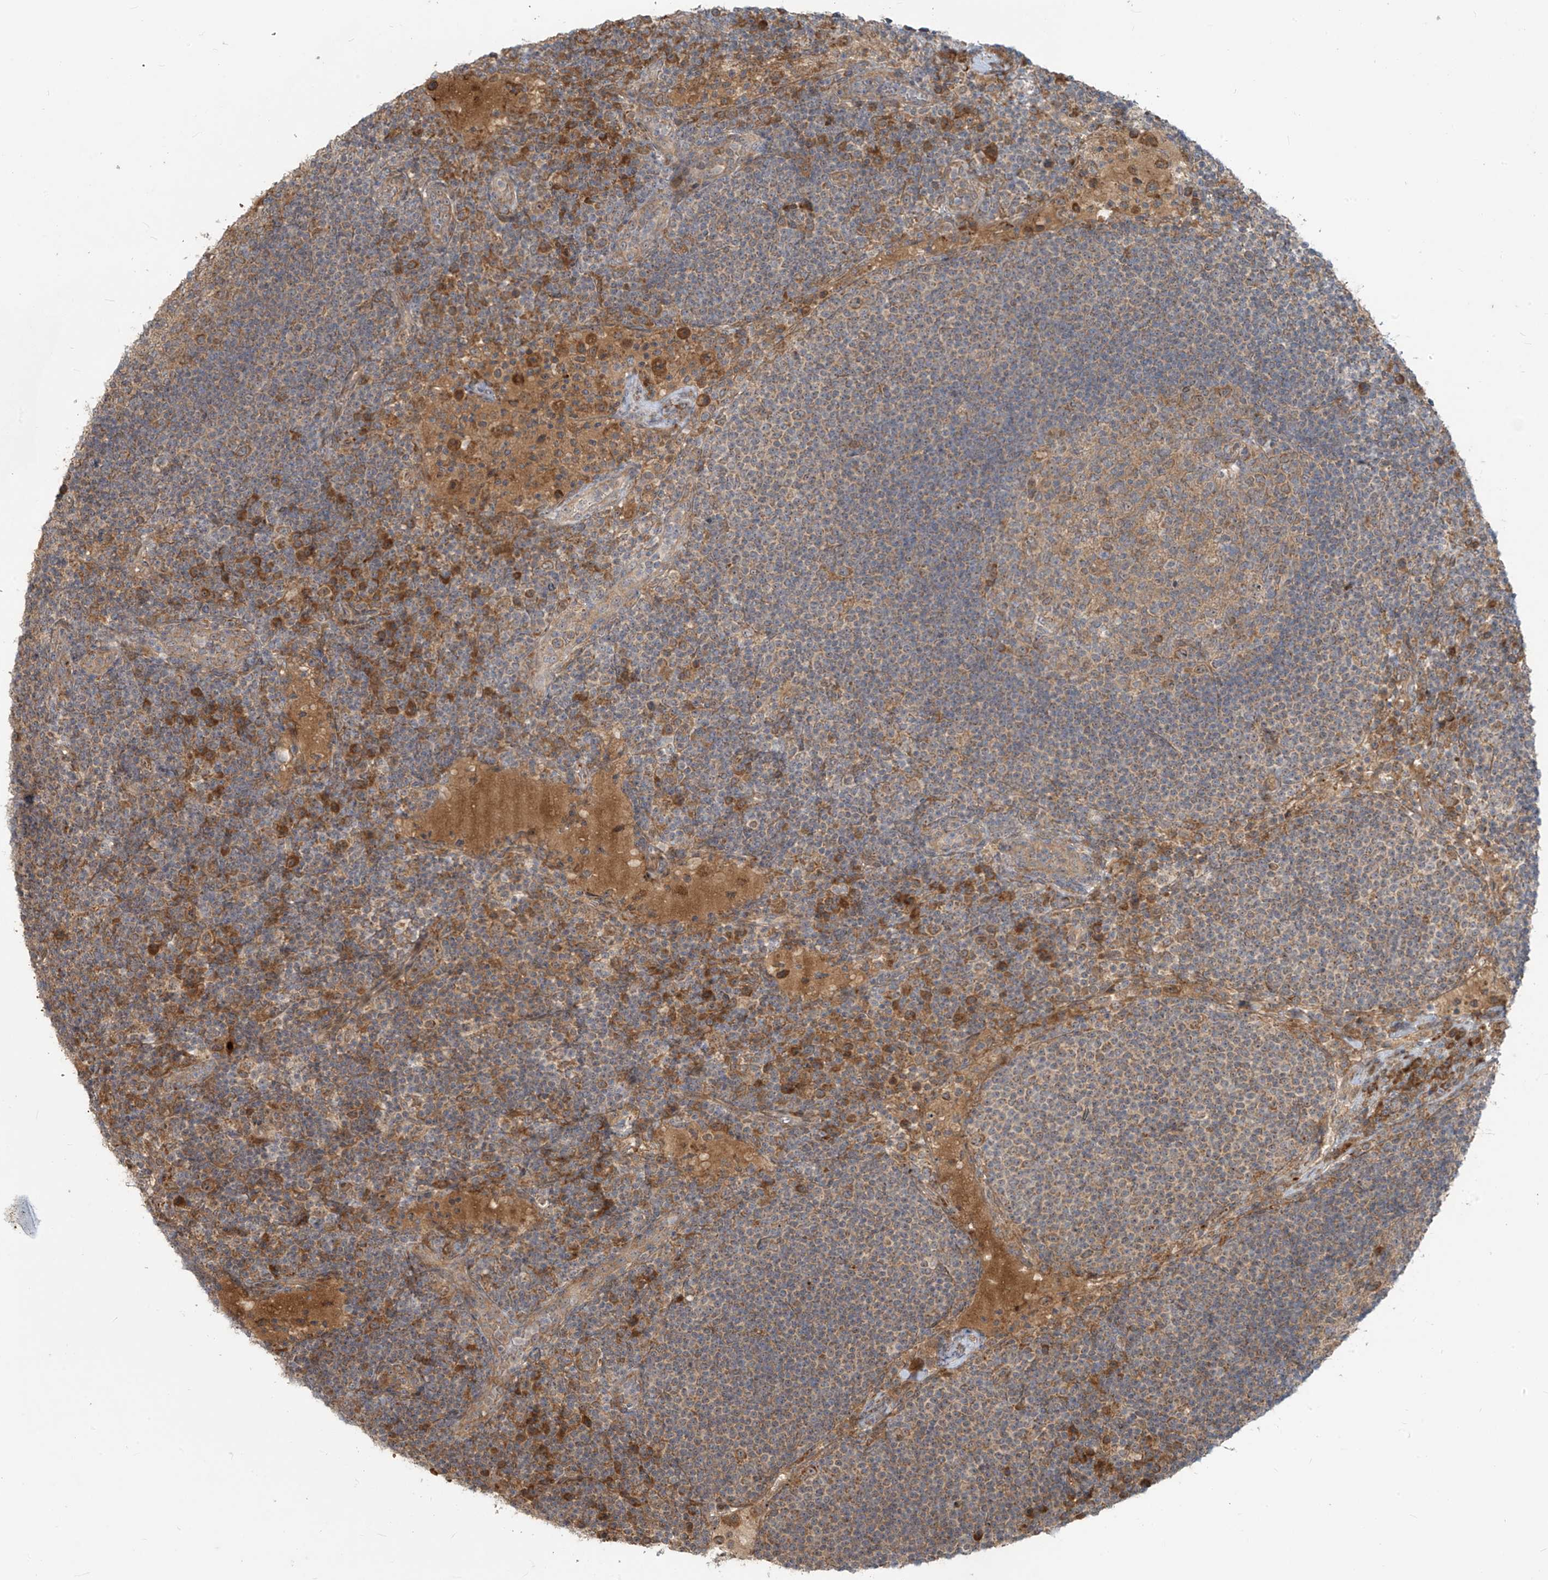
{"staining": {"intensity": "strong", "quantity": "25%-75%", "location": "cytoplasmic/membranous"}, "tissue": "lymph node", "cell_type": "Germinal center cells", "image_type": "normal", "snomed": [{"axis": "morphology", "description": "Normal tissue, NOS"}, {"axis": "topography", "description": "Lymph node"}], "caption": "Immunohistochemistry staining of benign lymph node, which exhibits high levels of strong cytoplasmic/membranous positivity in about 25%-75% of germinal center cells indicating strong cytoplasmic/membranous protein expression. The staining was performed using DAB (3,3'-diaminobenzidine) (brown) for protein detection and nuclei were counterstained in hematoxylin (blue).", "gene": "KATNIP", "patient": {"sex": "female", "age": 53}}